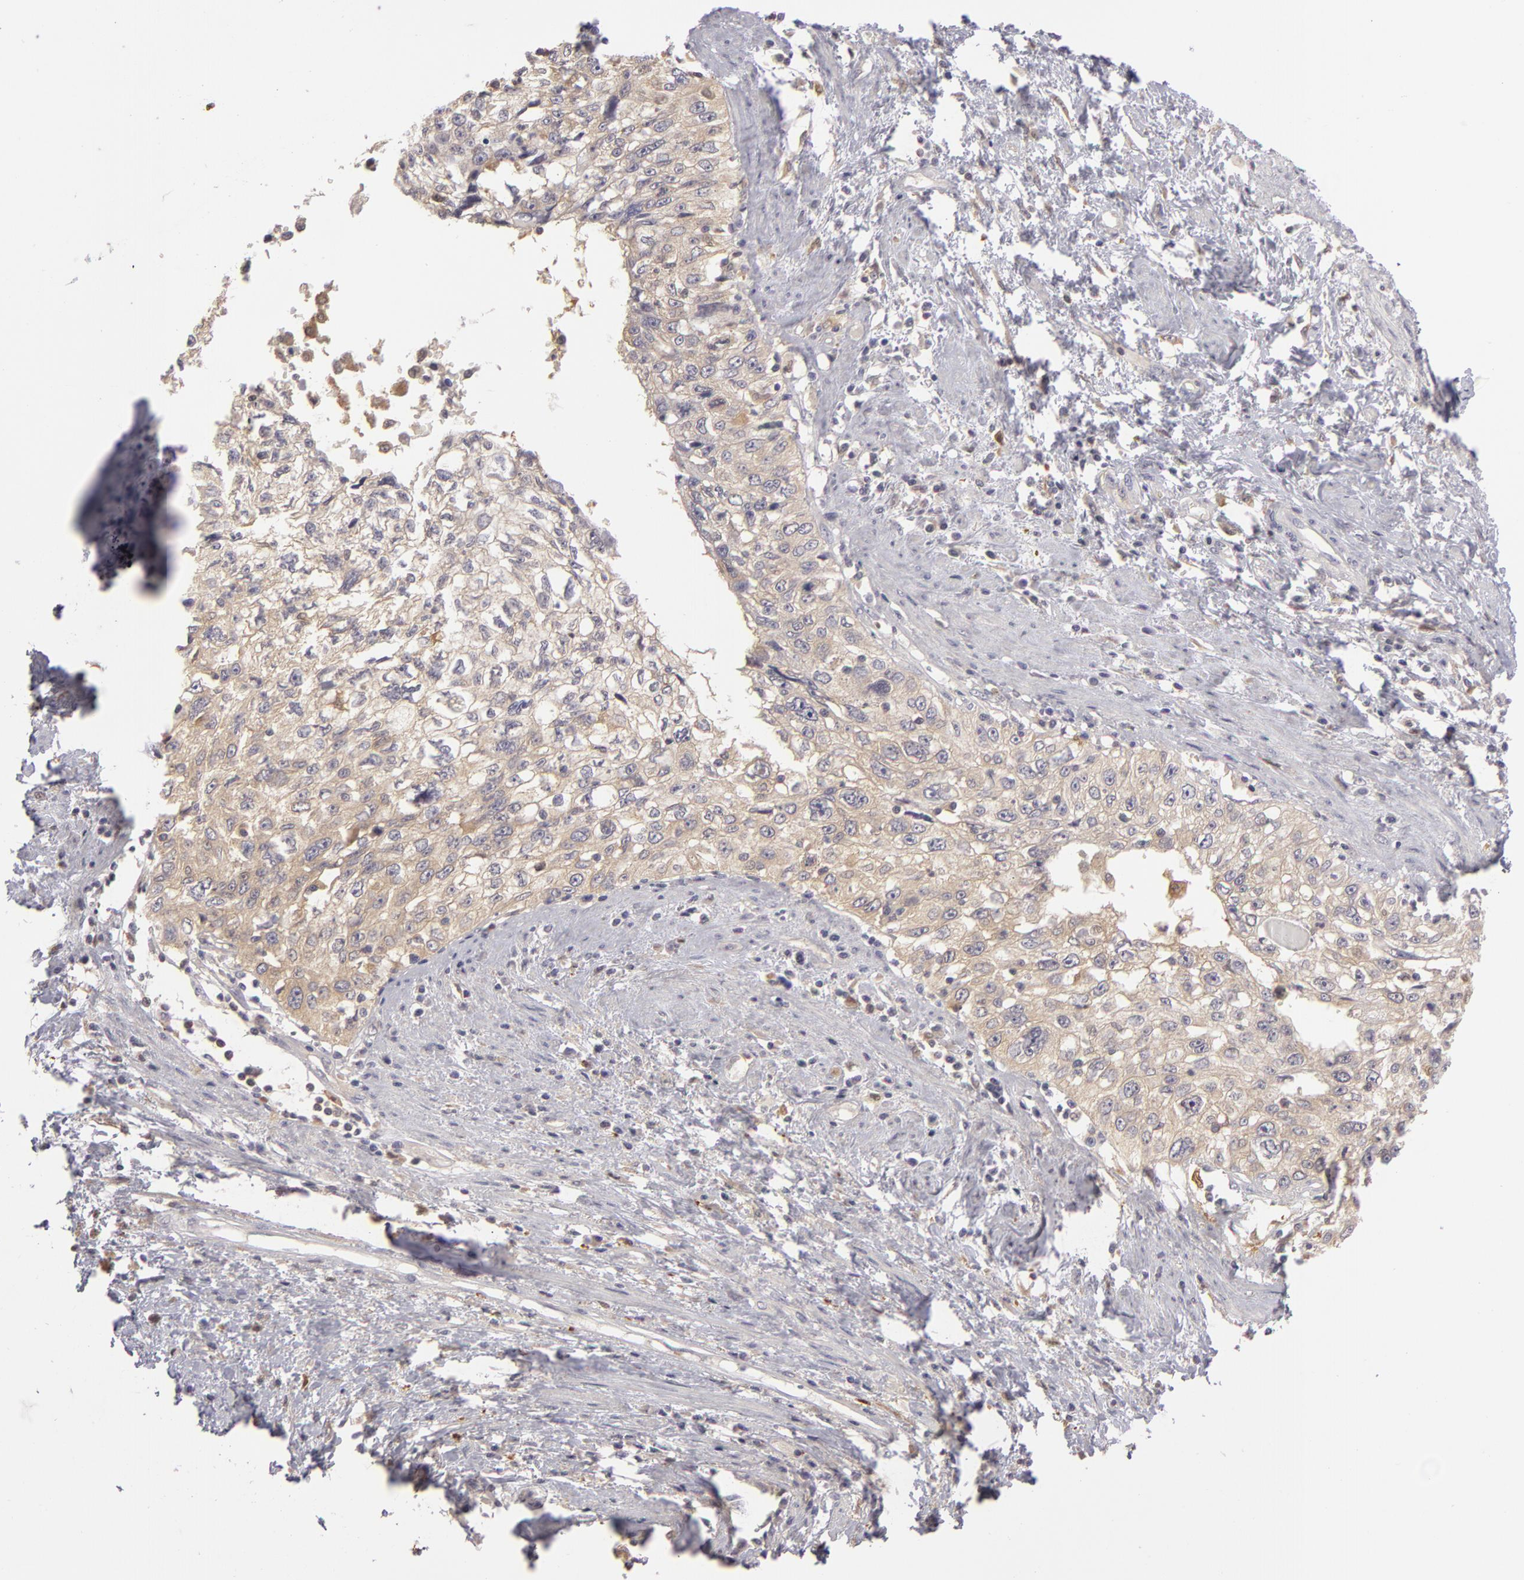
{"staining": {"intensity": "negative", "quantity": "none", "location": "none"}, "tissue": "cervical cancer", "cell_type": "Tumor cells", "image_type": "cancer", "snomed": [{"axis": "morphology", "description": "Squamous cell carcinoma, NOS"}, {"axis": "topography", "description": "Cervix"}], "caption": "An immunohistochemistry photomicrograph of cervical squamous cell carcinoma is shown. There is no staining in tumor cells of cervical squamous cell carcinoma.", "gene": "GNPDA1", "patient": {"sex": "female", "age": 57}}